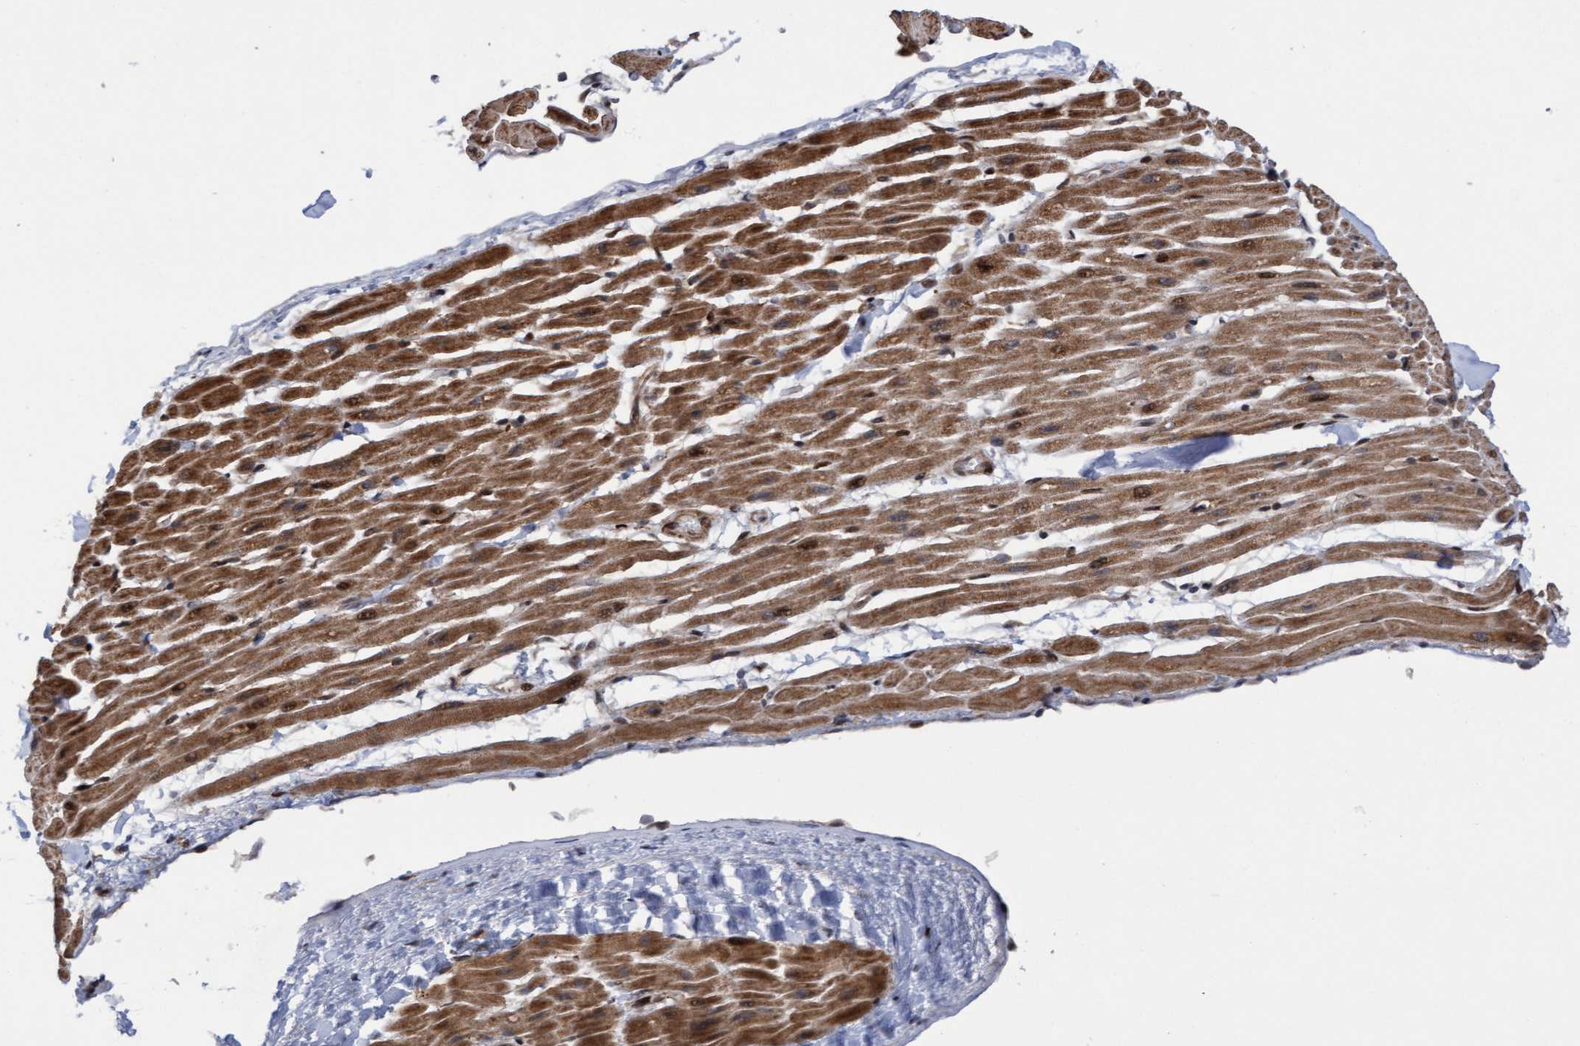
{"staining": {"intensity": "moderate", "quantity": ">75%", "location": "cytoplasmic/membranous"}, "tissue": "heart muscle", "cell_type": "Cardiomyocytes", "image_type": "normal", "snomed": [{"axis": "morphology", "description": "Normal tissue, NOS"}, {"axis": "topography", "description": "Heart"}], "caption": "Heart muscle stained with DAB immunohistochemistry reveals medium levels of moderate cytoplasmic/membranous expression in approximately >75% of cardiomyocytes. (DAB (3,3'-diaminobenzidine) IHC, brown staining for protein, blue staining for nuclei).", "gene": "ITFG1", "patient": {"sex": "male", "age": 45}}